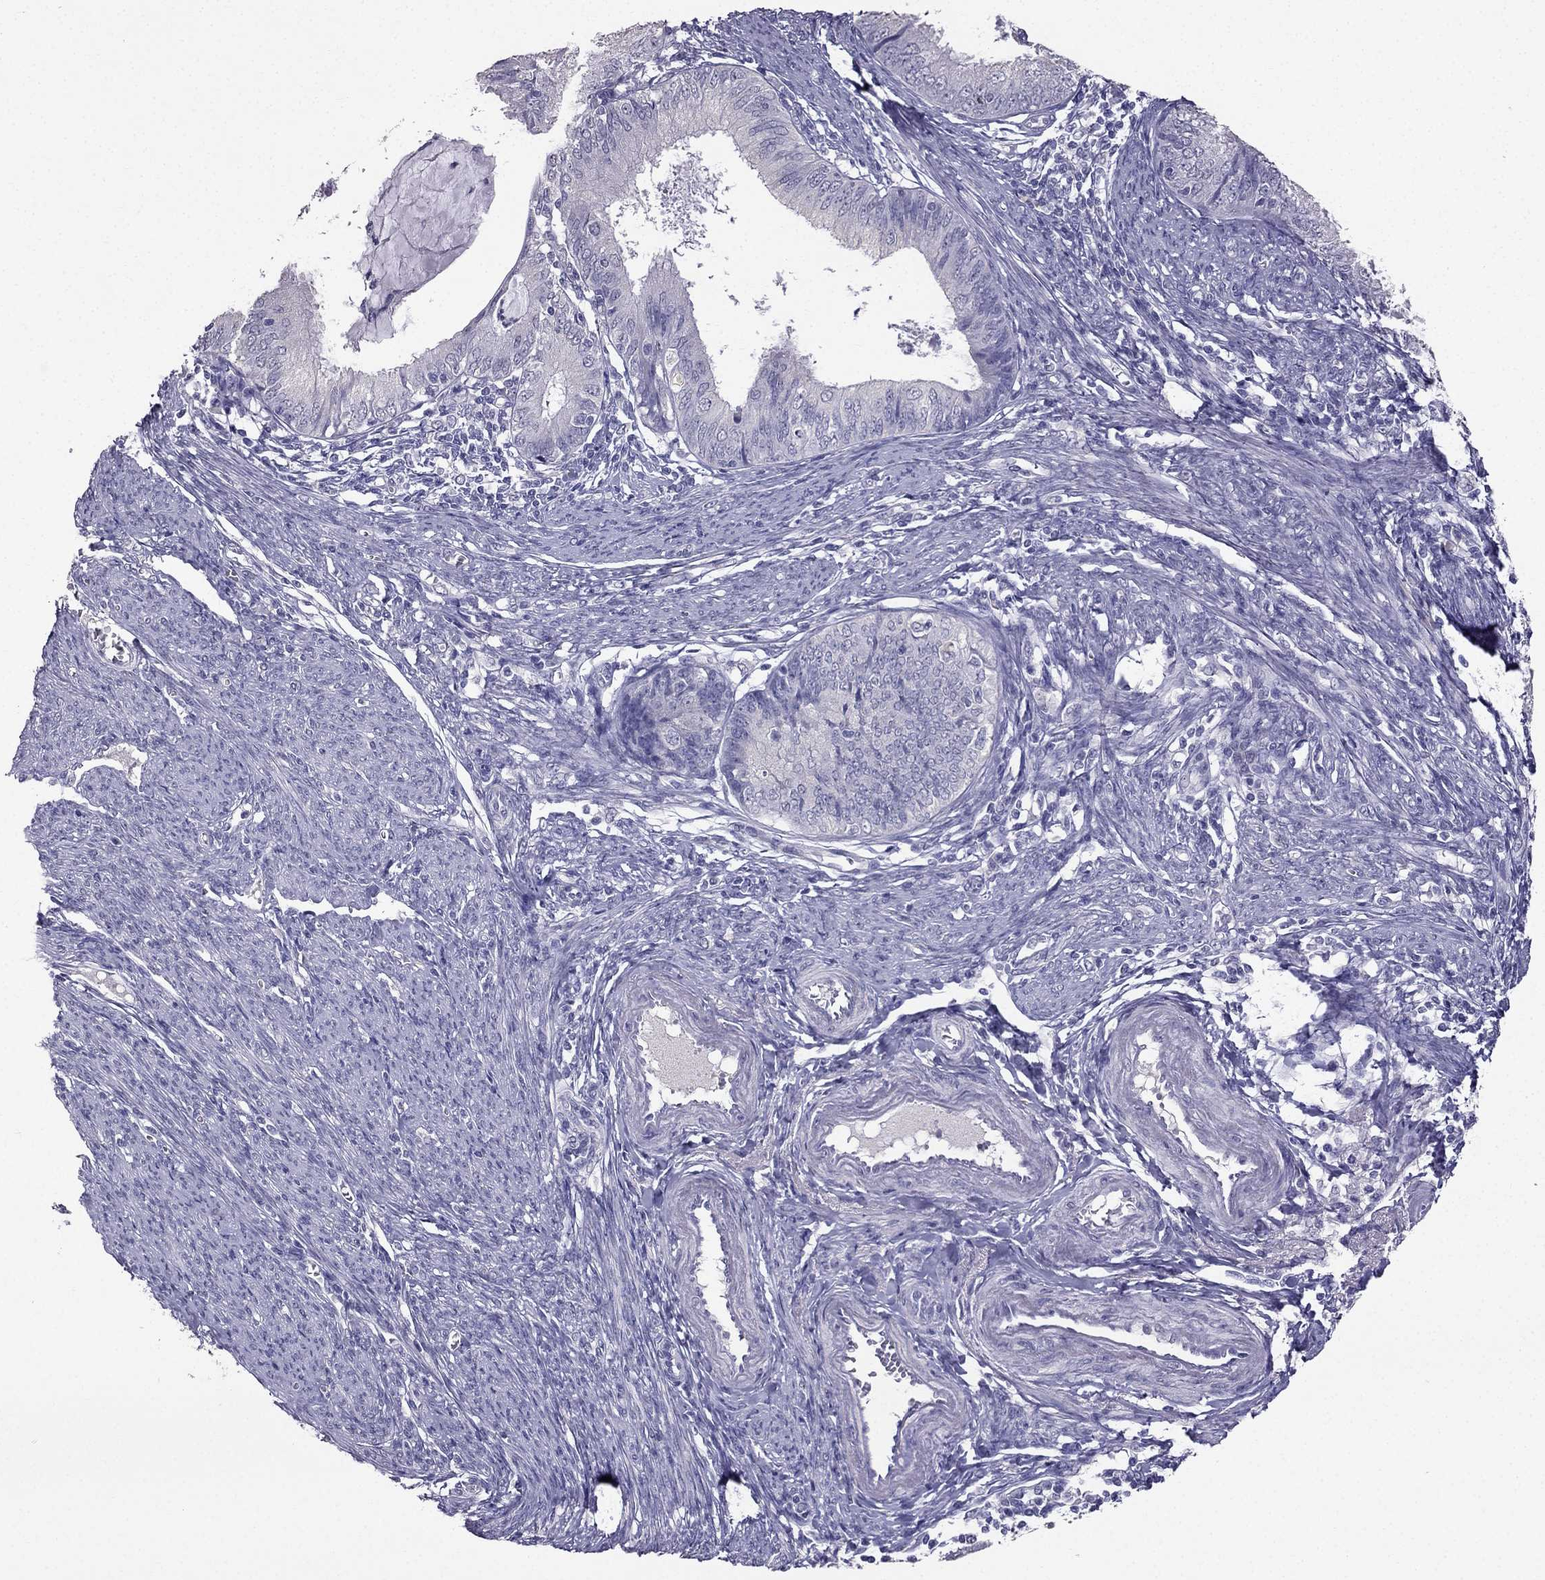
{"staining": {"intensity": "negative", "quantity": "none", "location": "none"}, "tissue": "endometrial cancer", "cell_type": "Tumor cells", "image_type": "cancer", "snomed": [{"axis": "morphology", "description": "Adenocarcinoma, NOS"}, {"axis": "topography", "description": "Endometrium"}], "caption": "Endometrial cancer (adenocarcinoma) stained for a protein using IHC shows no expression tumor cells.", "gene": "SCG5", "patient": {"sex": "female", "age": 57}}